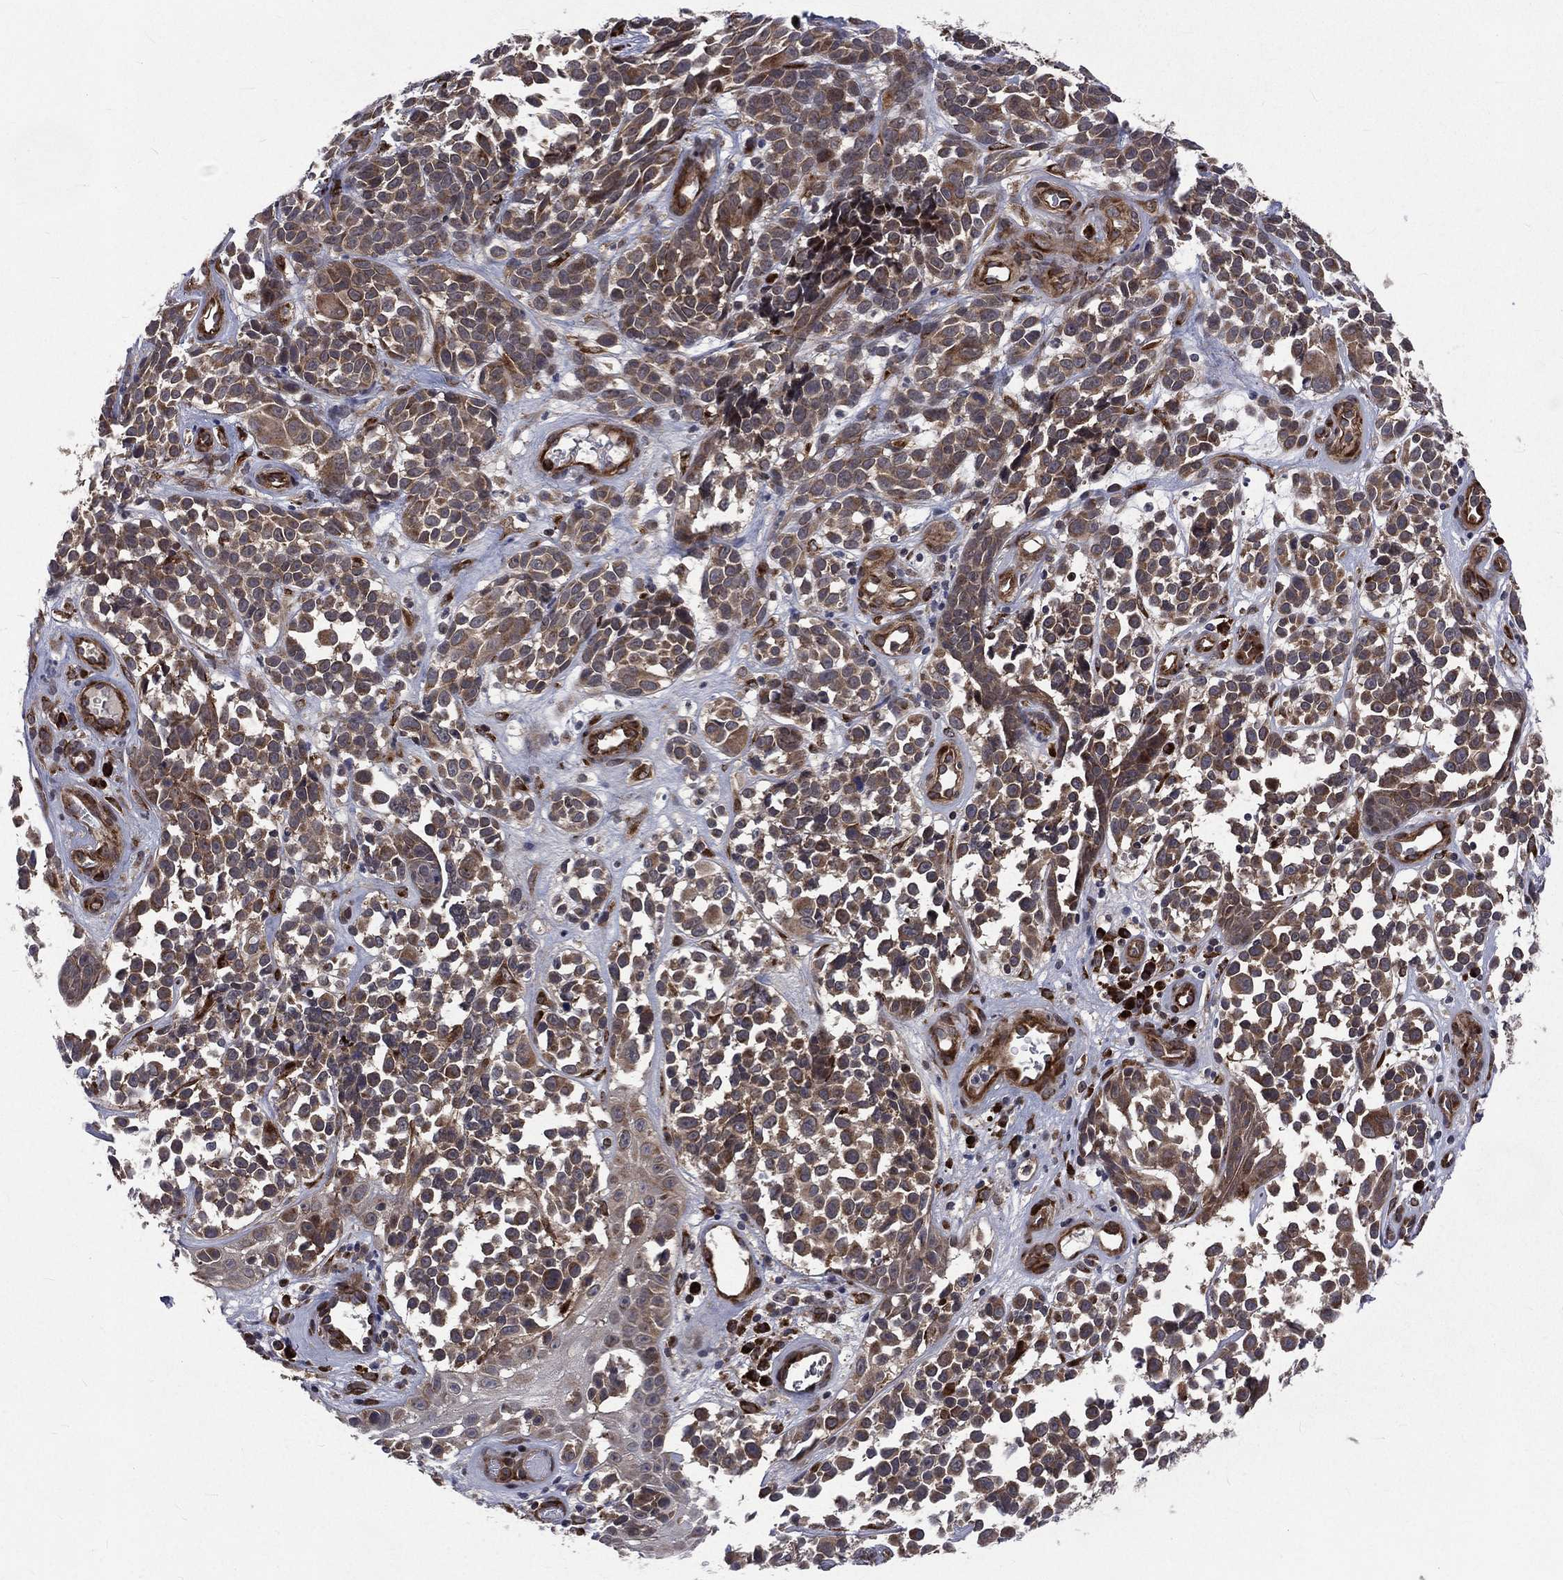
{"staining": {"intensity": "moderate", "quantity": ">75%", "location": "cytoplasmic/membranous"}, "tissue": "melanoma", "cell_type": "Tumor cells", "image_type": "cancer", "snomed": [{"axis": "morphology", "description": "Malignant melanoma, NOS"}, {"axis": "topography", "description": "Skin"}], "caption": "An immunohistochemistry image of tumor tissue is shown. Protein staining in brown labels moderate cytoplasmic/membranous positivity in melanoma within tumor cells.", "gene": "ARL3", "patient": {"sex": "female", "age": 88}}